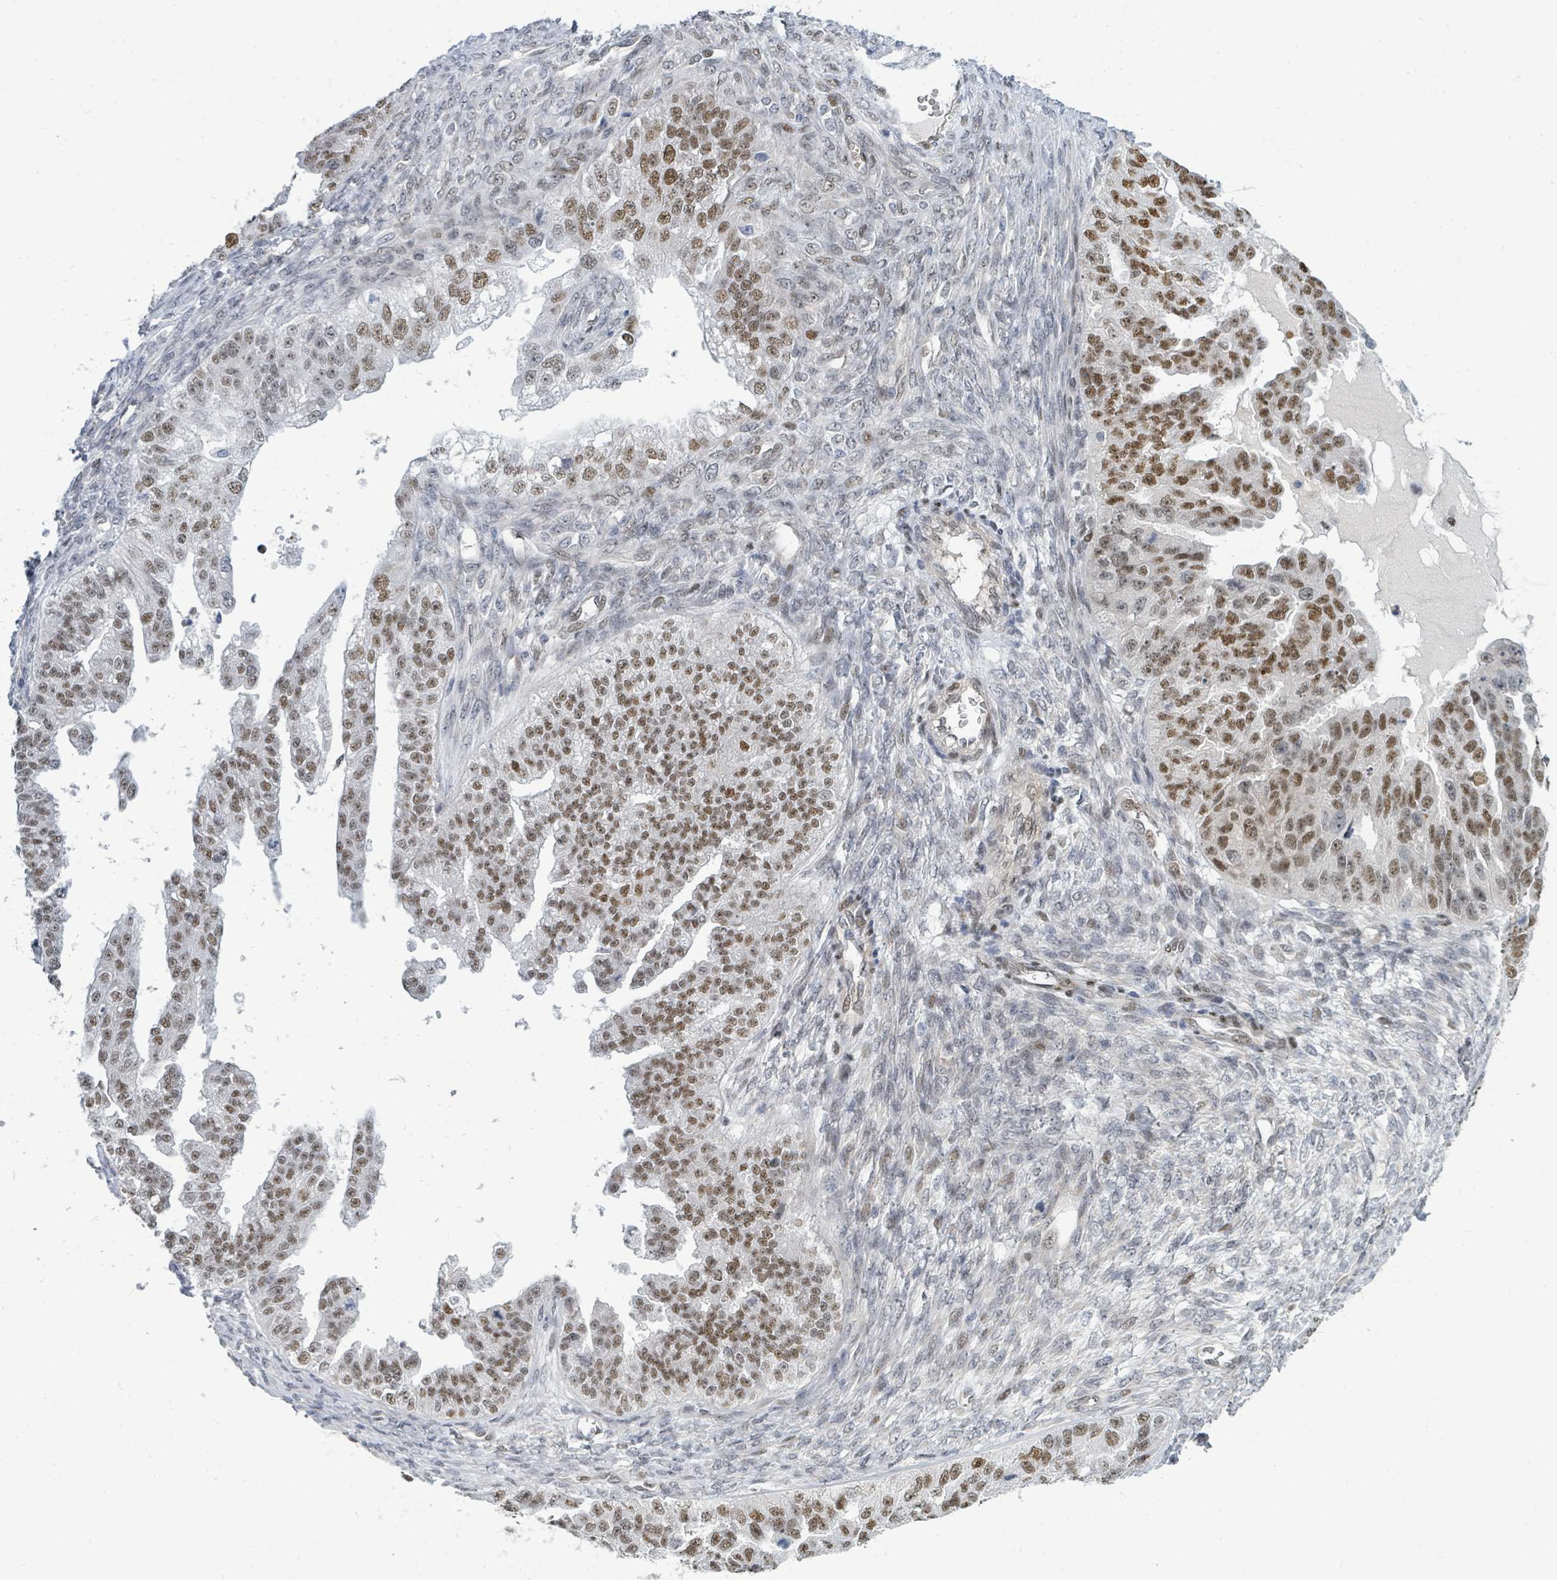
{"staining": {"intensity": "moderate", "quantity": ">75%", "location": "nuclear"}, "tissue": "ovarian cancer", "cell_type": "Tumor cells", "image_type": "cancer", "snomed": [{"axis": "morphology", "description": "Cystadenocarcinoma, serous, NOS"}, {"axis": "topography", "description": "Ovary"}], "caption": "Immunohistochemistry (IHC) histopathology image of ovarian cancer stained for a protein (brown), which displays medium levels of moderate nuclear staining in approximately >75% of tumor cells.", "gene": "SUMO4", "patient": {"sex": "female", "age": 58}}